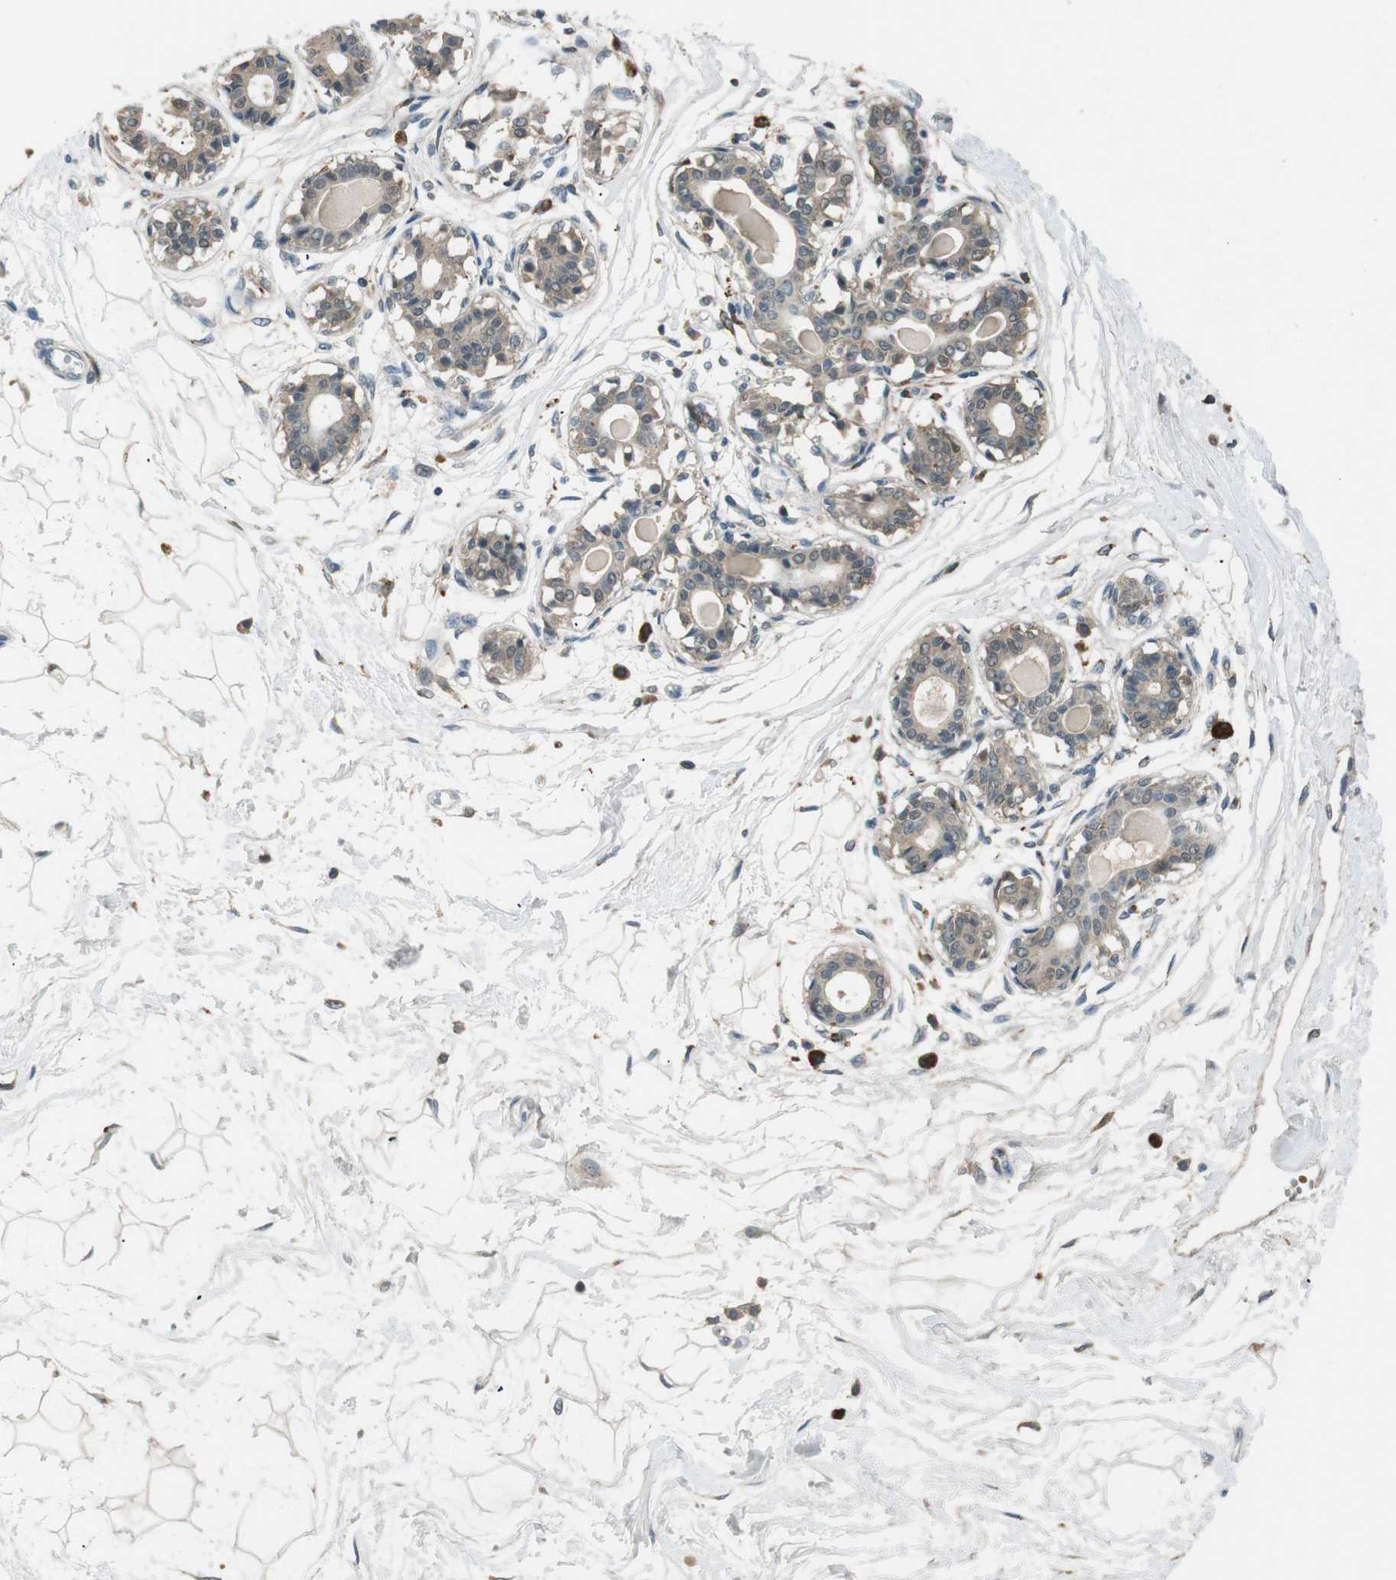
{"staining": {"intensity": "negative", "quantity": "none", "location": "none"}, "tissue": "breast", "cell_type": "Adipocytes", "image_type": "normal", "snomed": [{"axis": "morphology", "description": "Normal tissue, NOS"}, {"axis": "topography", "description": "Breast"}], "caption": "Adipocytes show no significant protein positivity in benign breast. The staining is performed using DAB brown chromogen with nuclei counter-stained in using hematoxylin.", "gene": "MAGI2", "patient": {"sex": "female", "age": 45}}